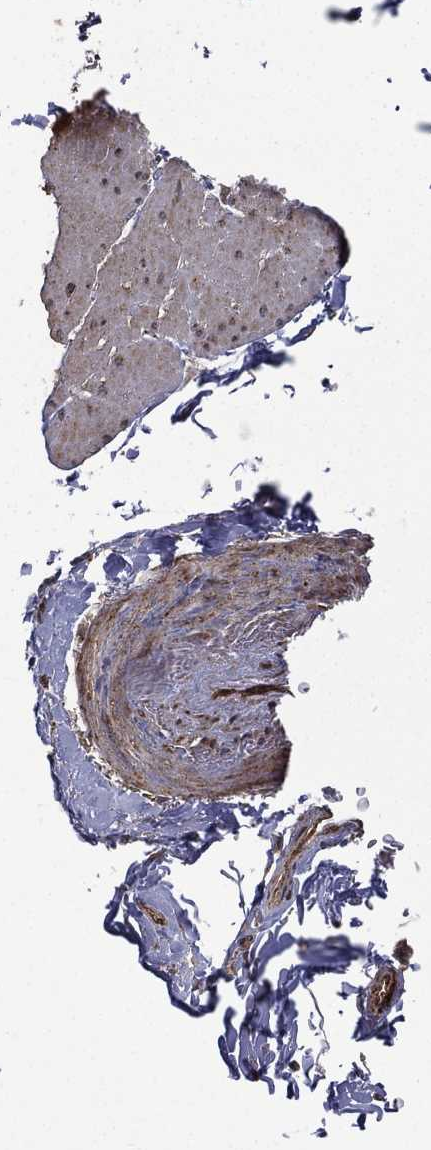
{"staining": {"intensity": "weak", "quantity": "25%-75%", "location": "cytoplasmic/membranous"}, "tissue": "smooth muscle", "cell_type": "Smooth muscle cells", "image_type": "normal", "snomed": [{"axis": "morphology", "description": "Normal tissue, NOS"}, {"axis": "topography", "description": "Smooth muscle"}, {"axis": "topography", "description": "Anal"}], "caption": "The photomicrograph exhibits immunohistochemical staining of benign smooth muscle. There is weak cytoplasmic/membranous staining is identified in about 25%-75% of smooth muscle cells.", "gene": "GIMAP6", "patient": {"sex": "male", "age": 83}}